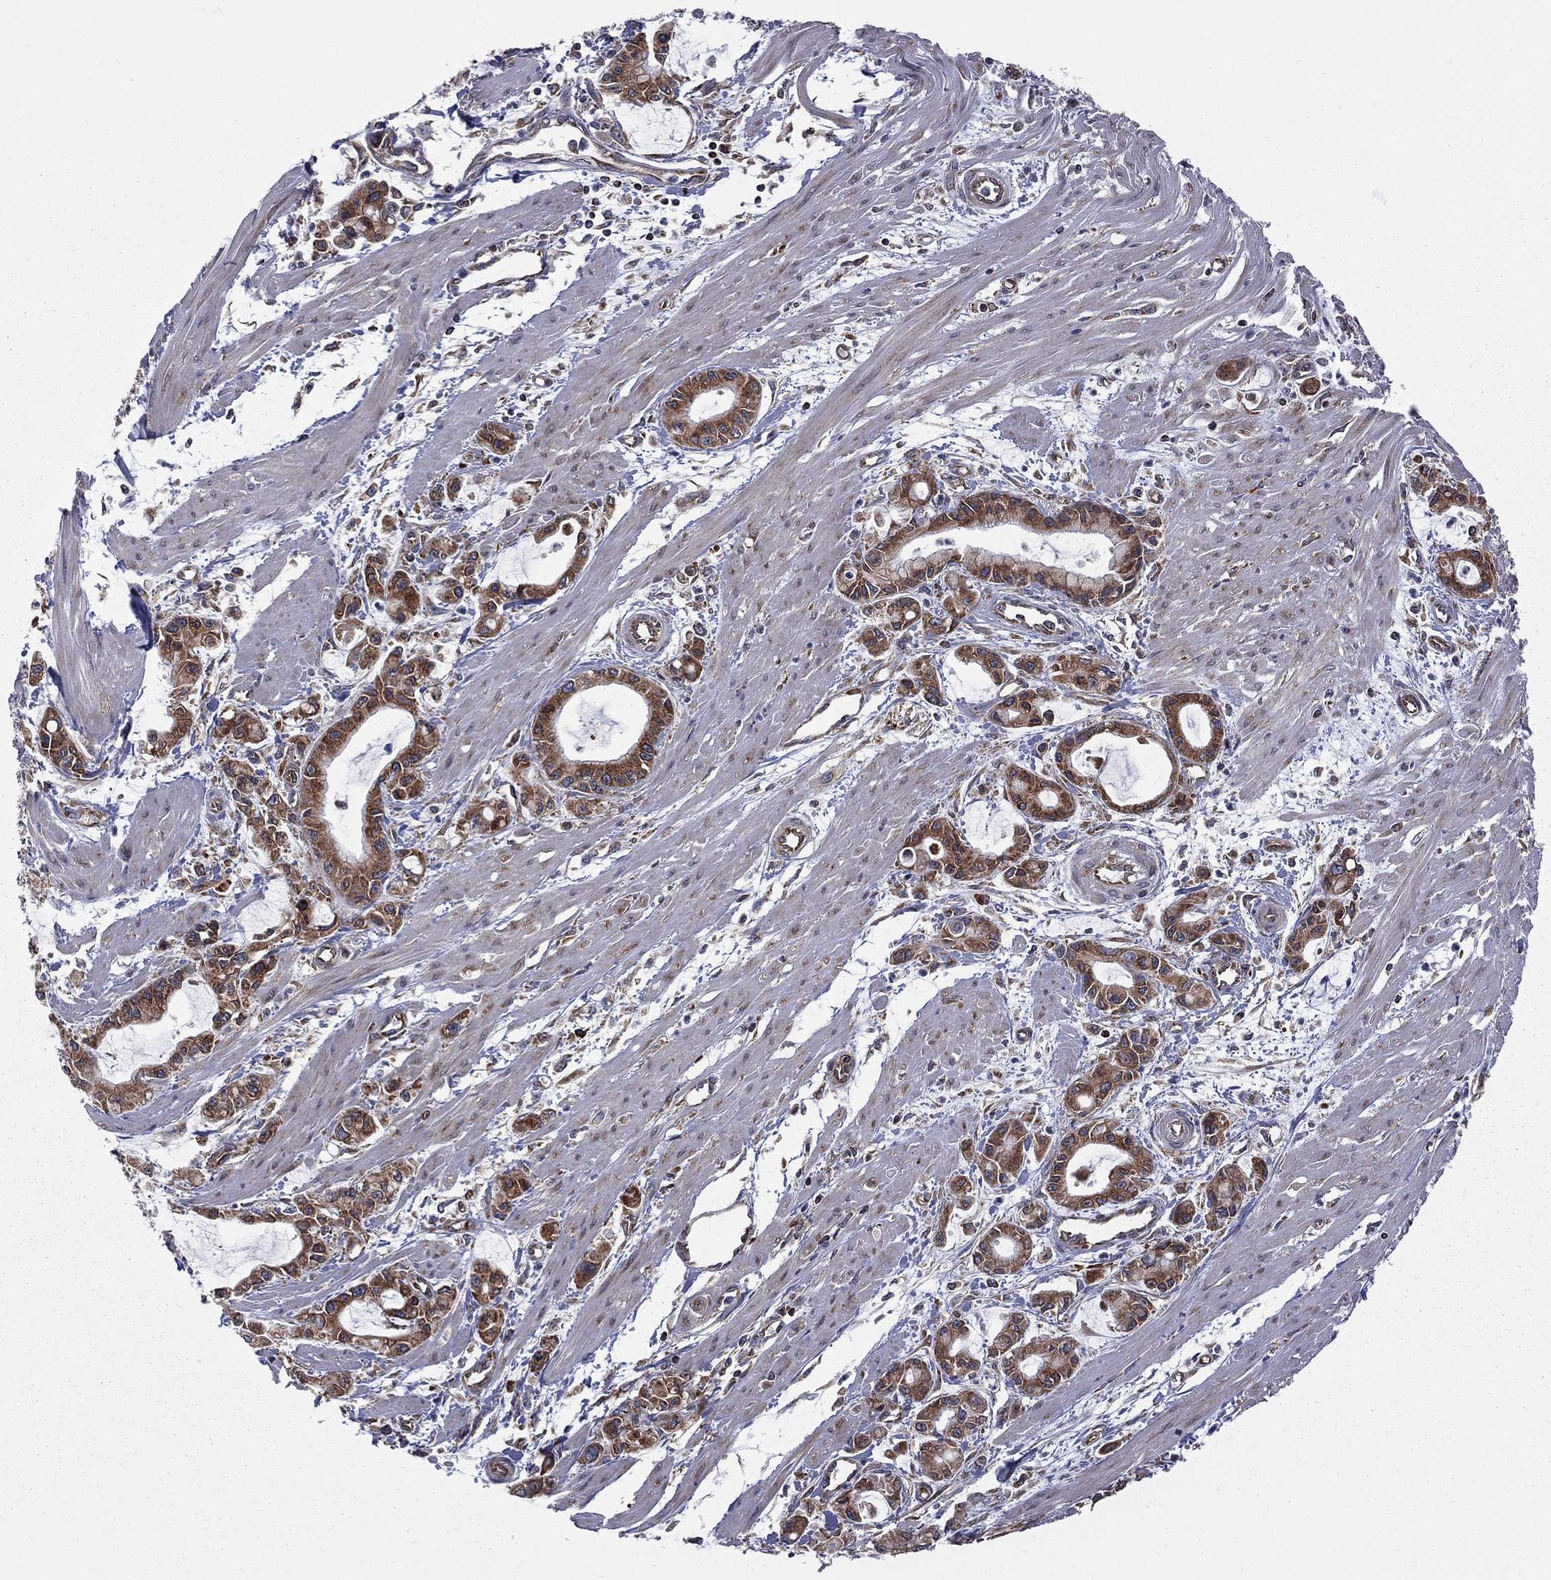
{"staining": {"intensity": "strong", "quantity": ">75%", "location": "cytoplasmic/membranous"}, "tissue": "pancreatic cancer", "cell_type": "Tumor cells", "image_type": "cancer", "snomed": [{"axis": "morphology", "description": "Adenocarcinoma, NOS"}, {"axis": "topography", "description": "Pancreas"}], "caption": "Pancreatic cancer (adenocarcinoma) stained for a protein (brown) demonstrates strong cytoplasmic/membranous positive positivity in approximately >75% of tumor cells.", "gene": "CLPTM1", "patient": {"sex": "male", "age": 48}}